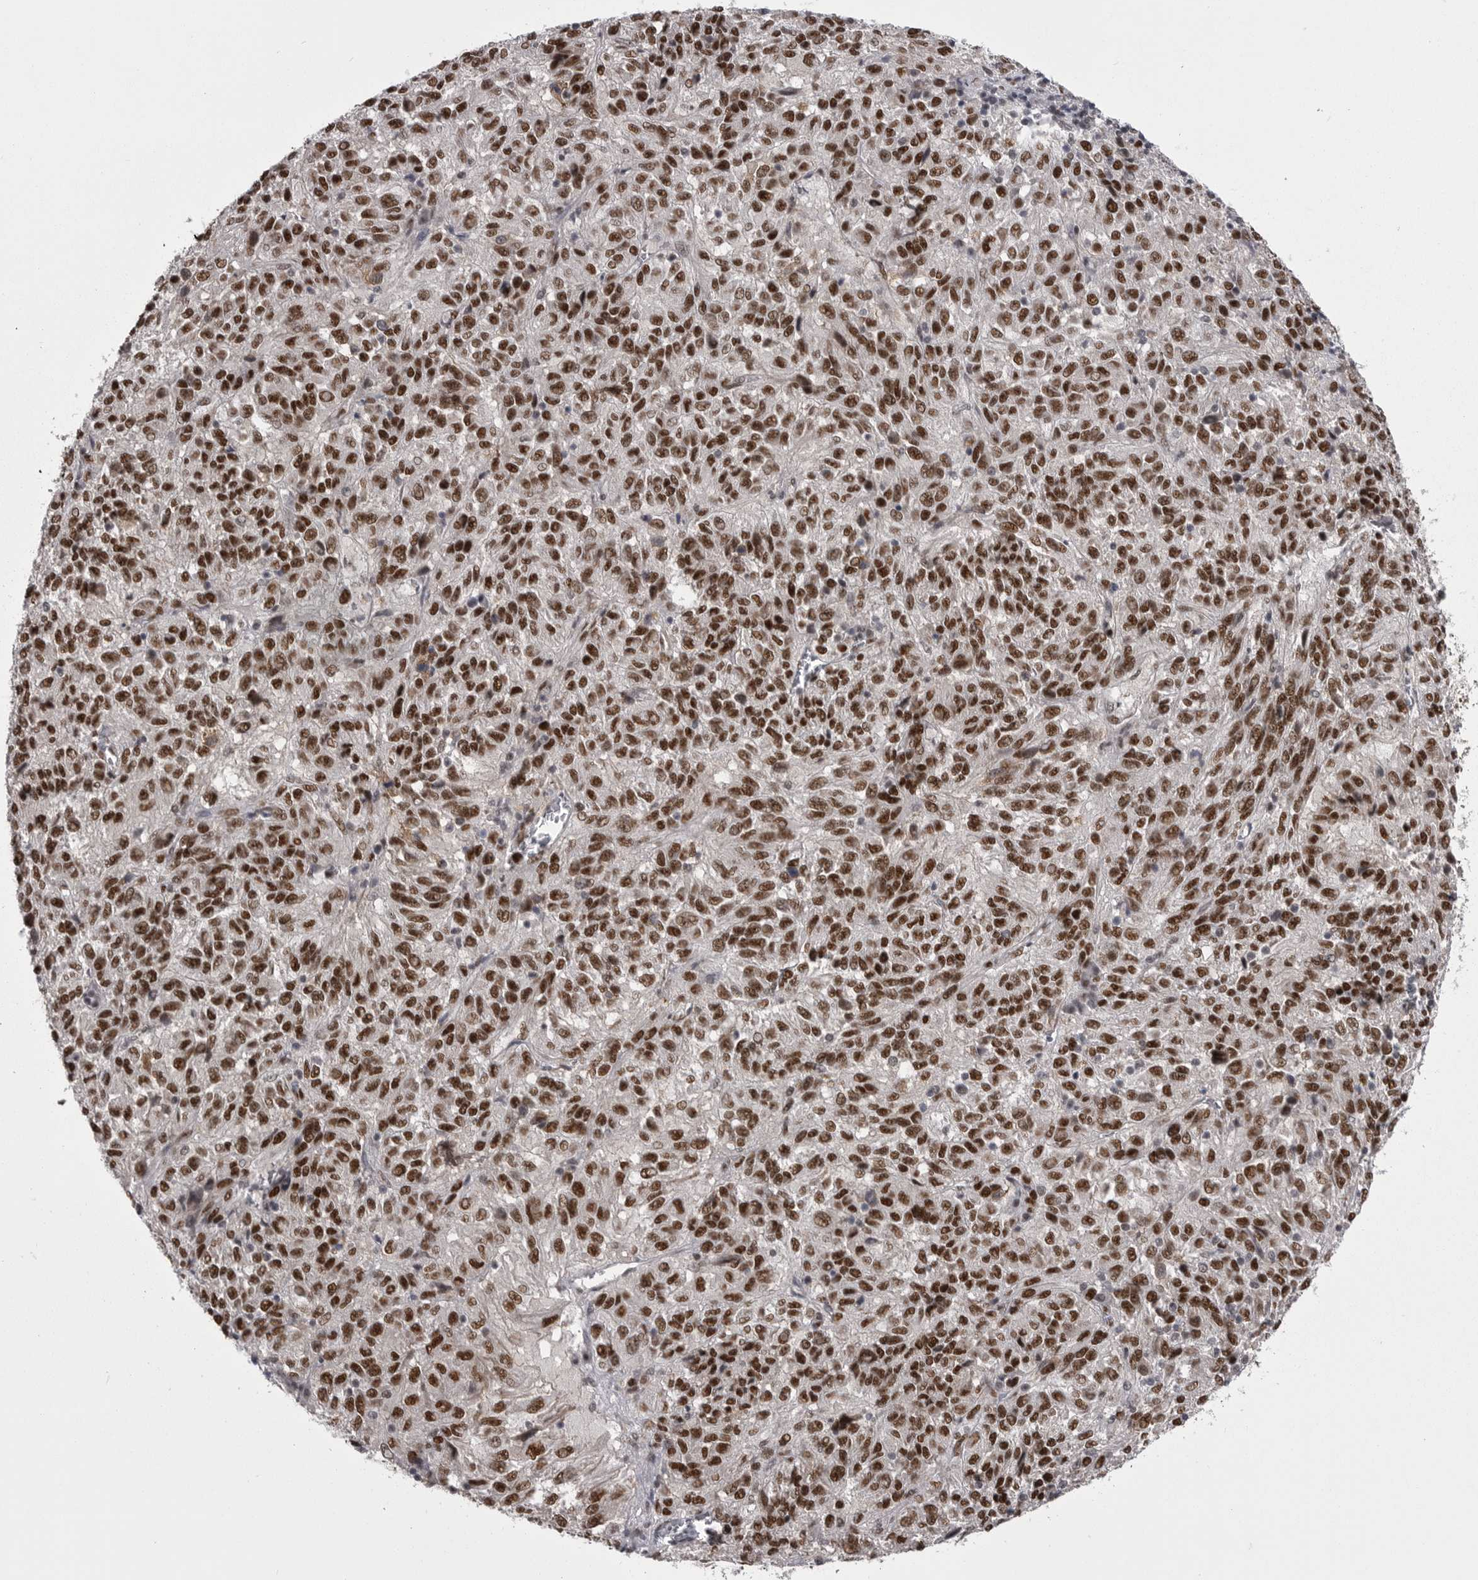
{"staining": {"intensity": "strong", "quantity": ">75%", "location": "nuclear"}, "tissue": "melanoma", "cell_type": "Tumor cells", "image_type": "cancer", "snomed": [{"axis": "morphology", "description": "Malignant melanoma, Metastatic site"}, {"axis": "topography", "description": "Lung"}], "caption": "Immunohistochemical staining of human melanoma displays strong nuclear protein staining in approximately >75% of tumor cells. (DAB (3,3'-diaminobenzidine) IHC with brightfield microscopy, high magnification).", "gene": "MEPCE", "patient": {"sex": "male", "age": 64}}